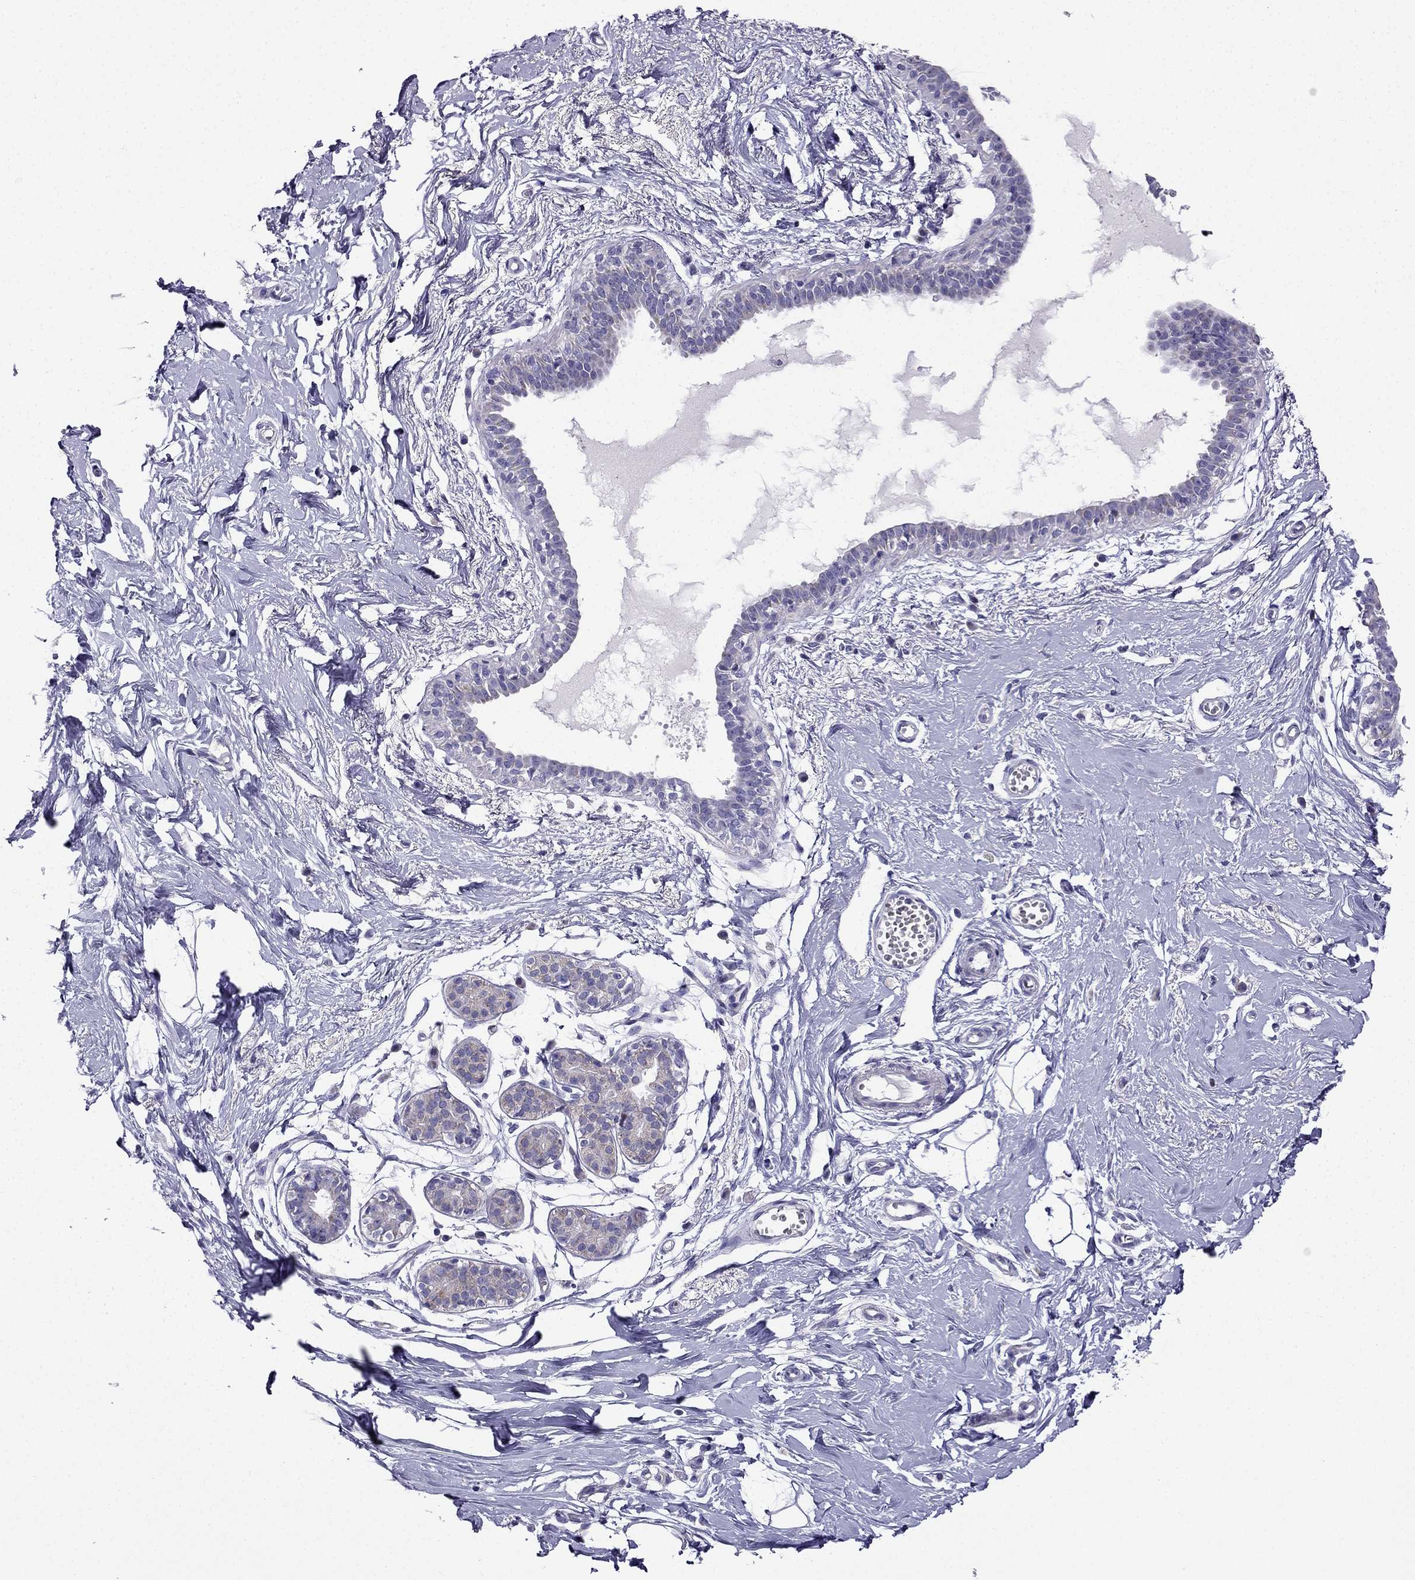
{"staining": {"intensity": "negative", "quantity": "none", "location": "none"}, "tissue": "breast", "cell_type": "Adipocytes", "image_type": "normal", "snomed": [{"axis": "morphology", "description": "Normal tissue, NOS"}, {"axis": "topography", "description": "Breast"}], "caption": "The micrograph demonstrates no significant positivity in adipocytes of breast. Brightfield microscopy of immunohistochemistry stained with DAB (3,3'-diaminobenzidine) (brown) and hematoxylin (blue), captured at high magnification.", "gene": "KIF5A", "patient": {"sex": "female", "age": 49}}